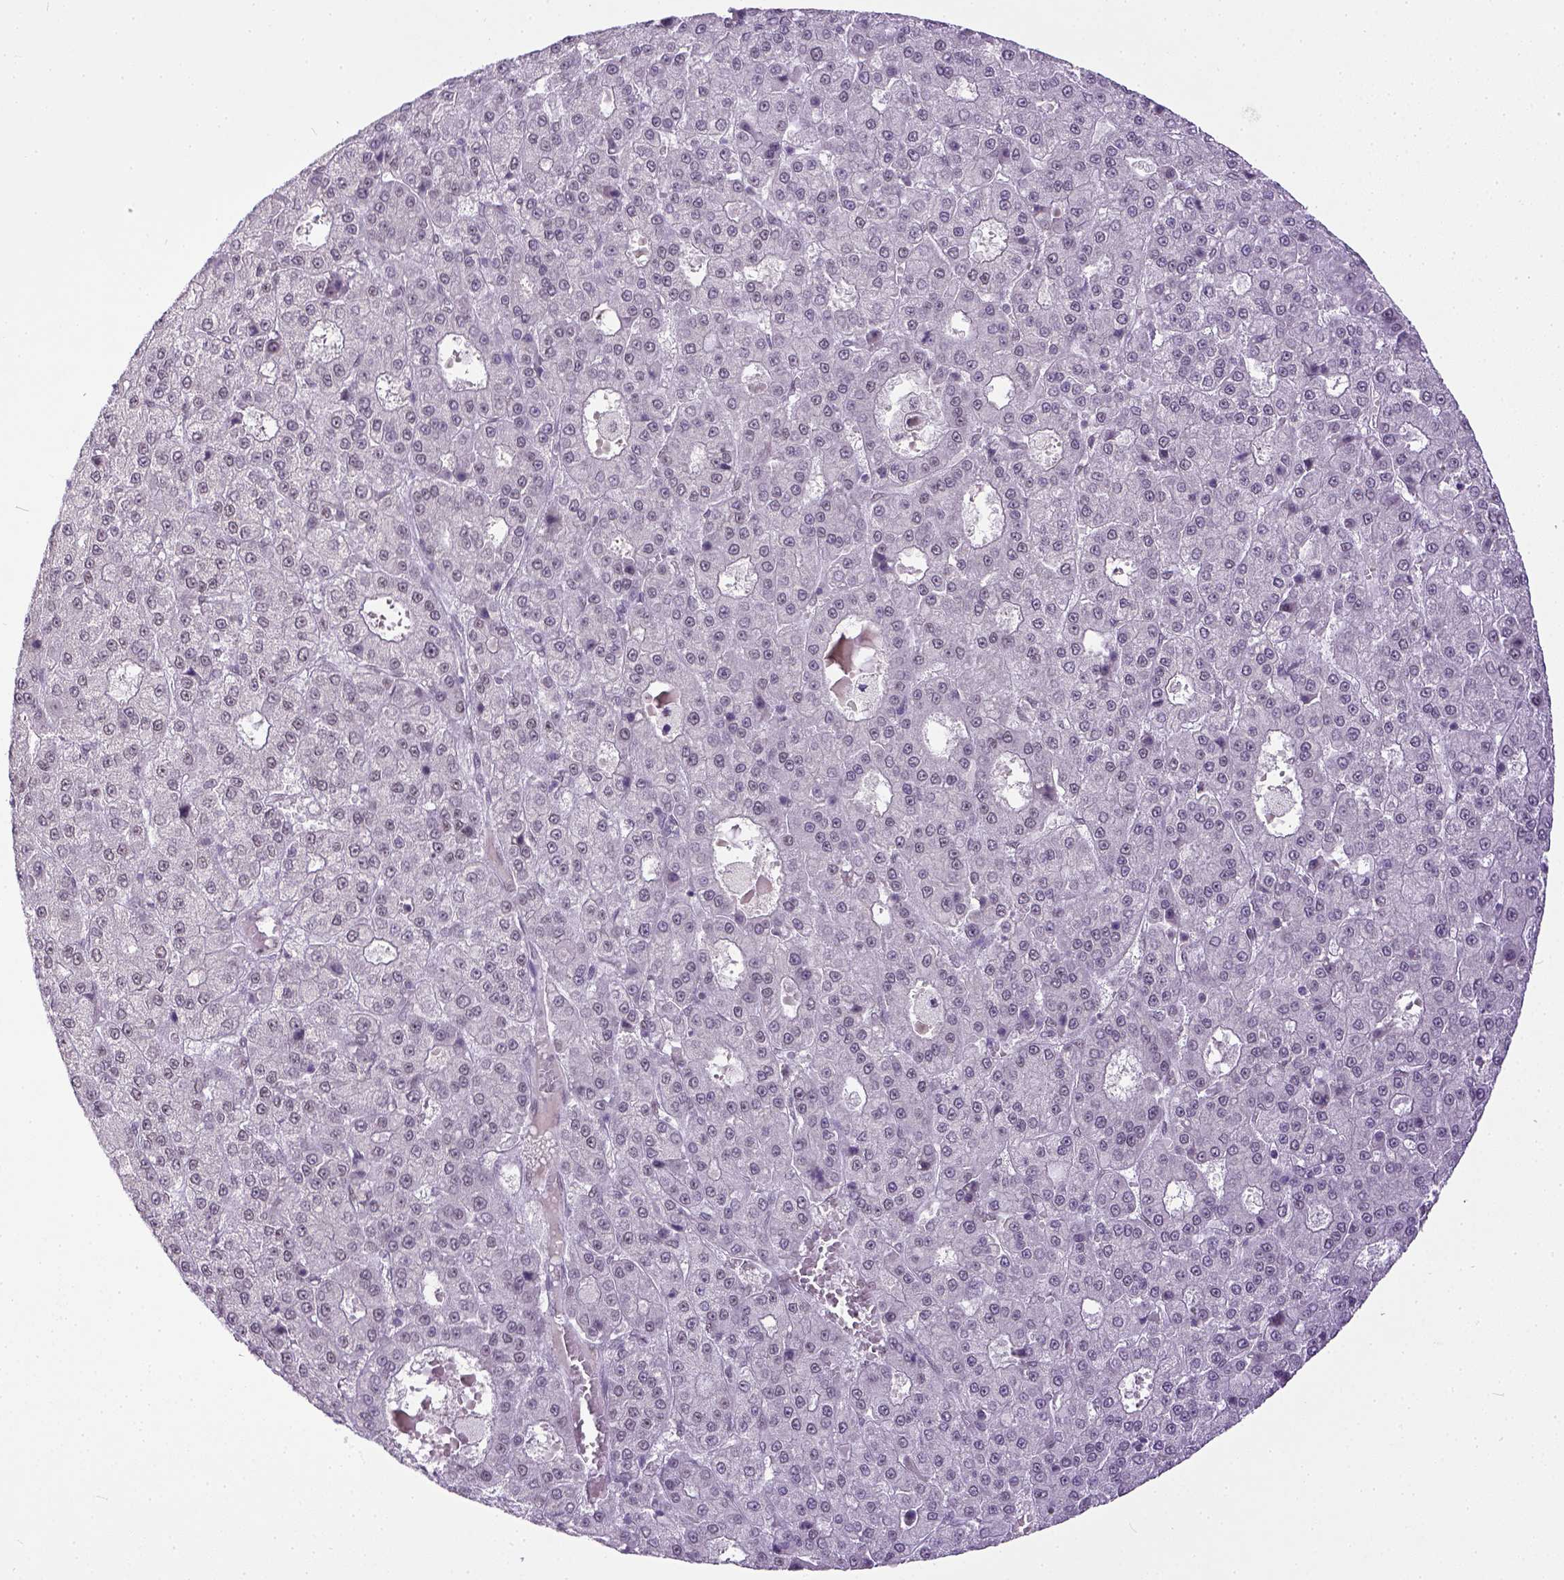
{"staining": {"intensity": "negative", "quantity": "none", "location": "none"}, "tissue": "liver cancer", "cell_type": "Tumor cells", "image_type": "cancer", "snomed": [{"axis": "morphology", "description": "Carcinoma, Hepatocellular, NOS"}, {"axis": "topography", "description": "Liver"}], "caption": "Histopathology image shows no significant protein staining in tumor cells of liver cancer.", "gene": "ERCC1", "patient": {"sex": "male", "age": 70}}